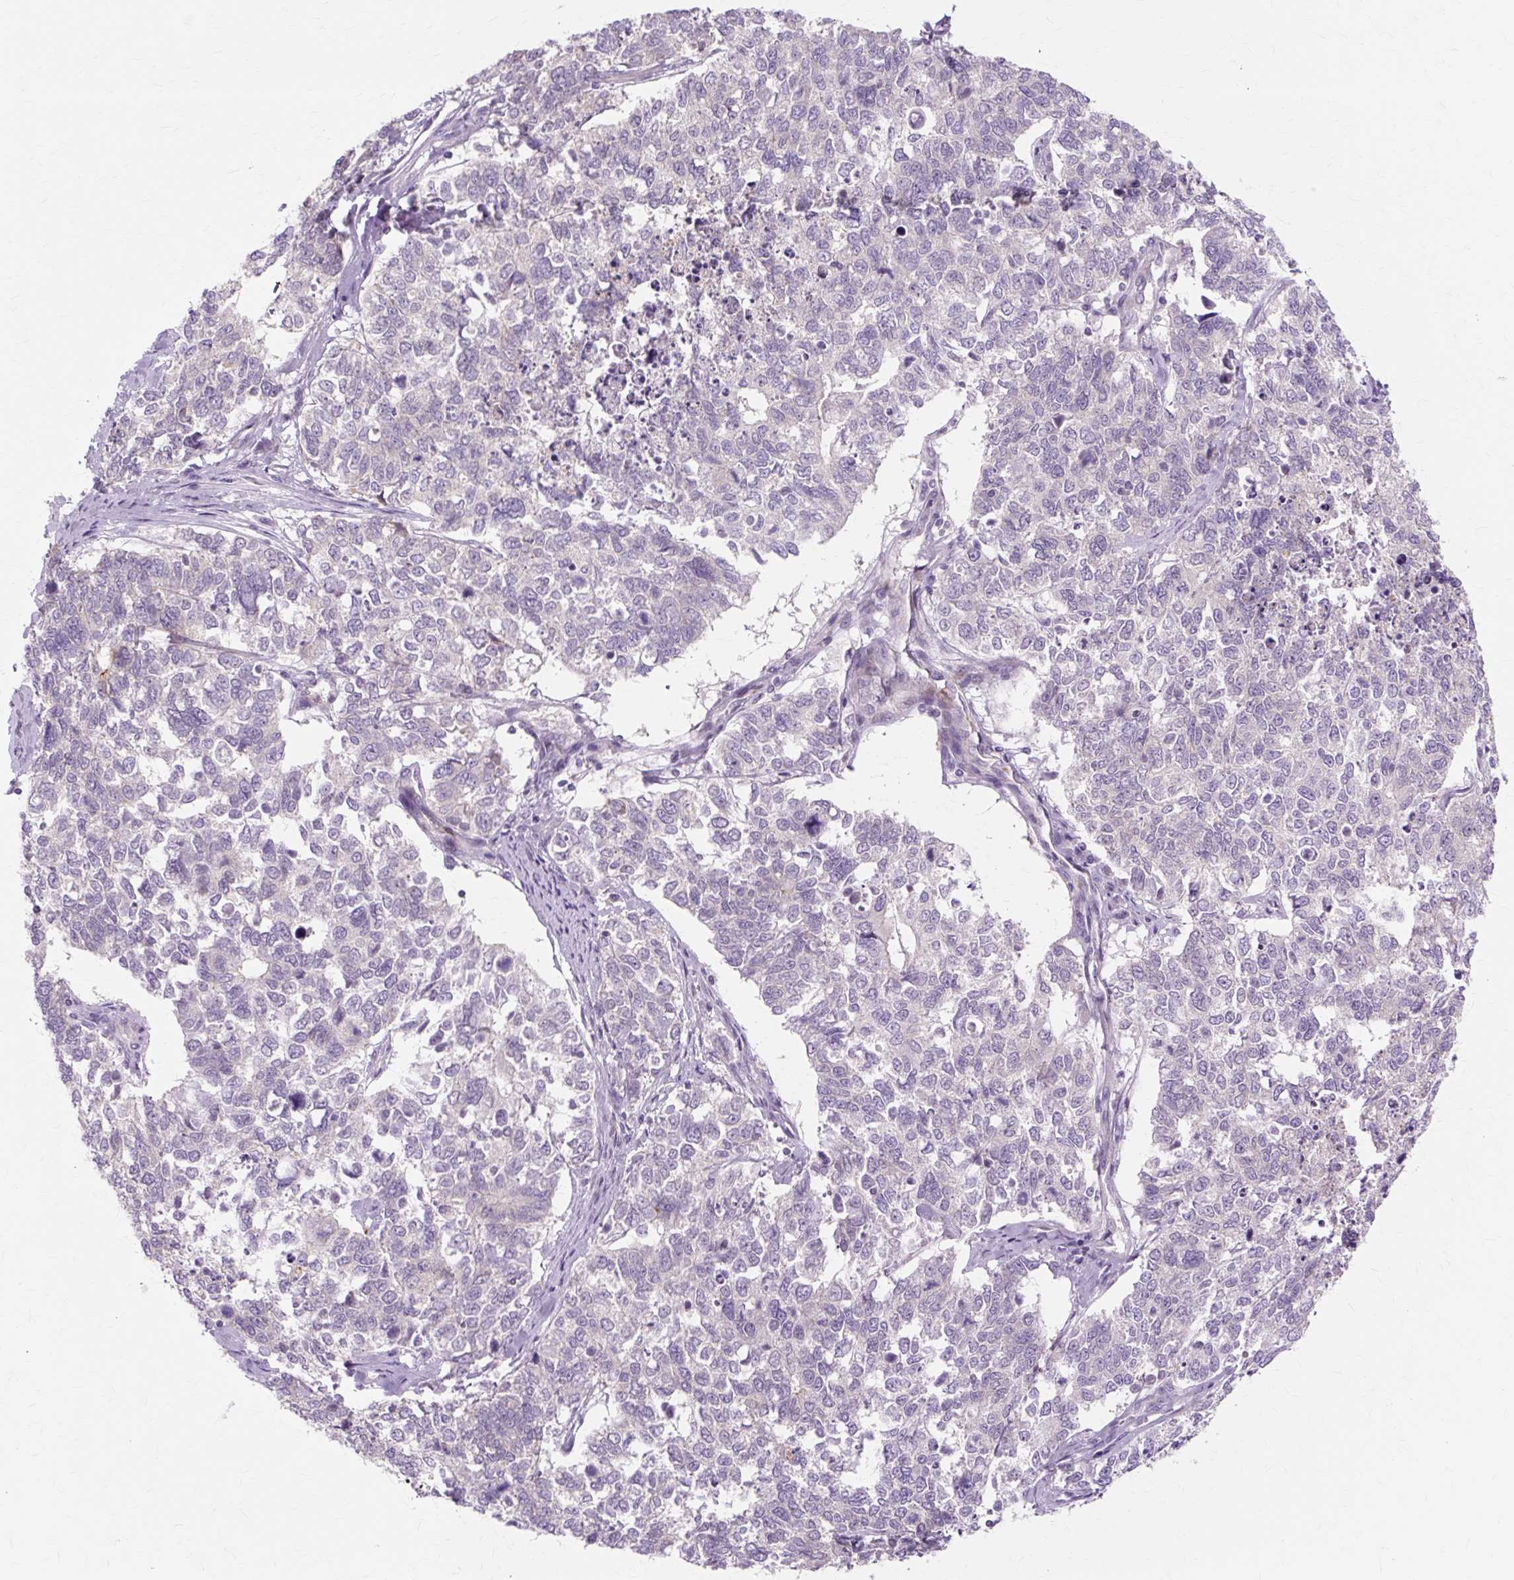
{"staining": {"intensity": "negative", "quantity": "none", "location": "none"}, "tissue": "cervical cancer", "cell_type": "Tumor cells", "image_type": "cancer", "snomed": [{"axis": "morphology", "description": "Squamous cell carcinoma, NOS"}, {"axis": "topography", "description": "Cervix"}], "caption": "Tumor cells are negative for brown protein staining in cervical cancer. (Brightfield microscopy of DAB (3,3'-diaminobenzidine) IHC at high magnification).", "gene": "ZNF35", "patient": {"sex": "female", "age": 63}}